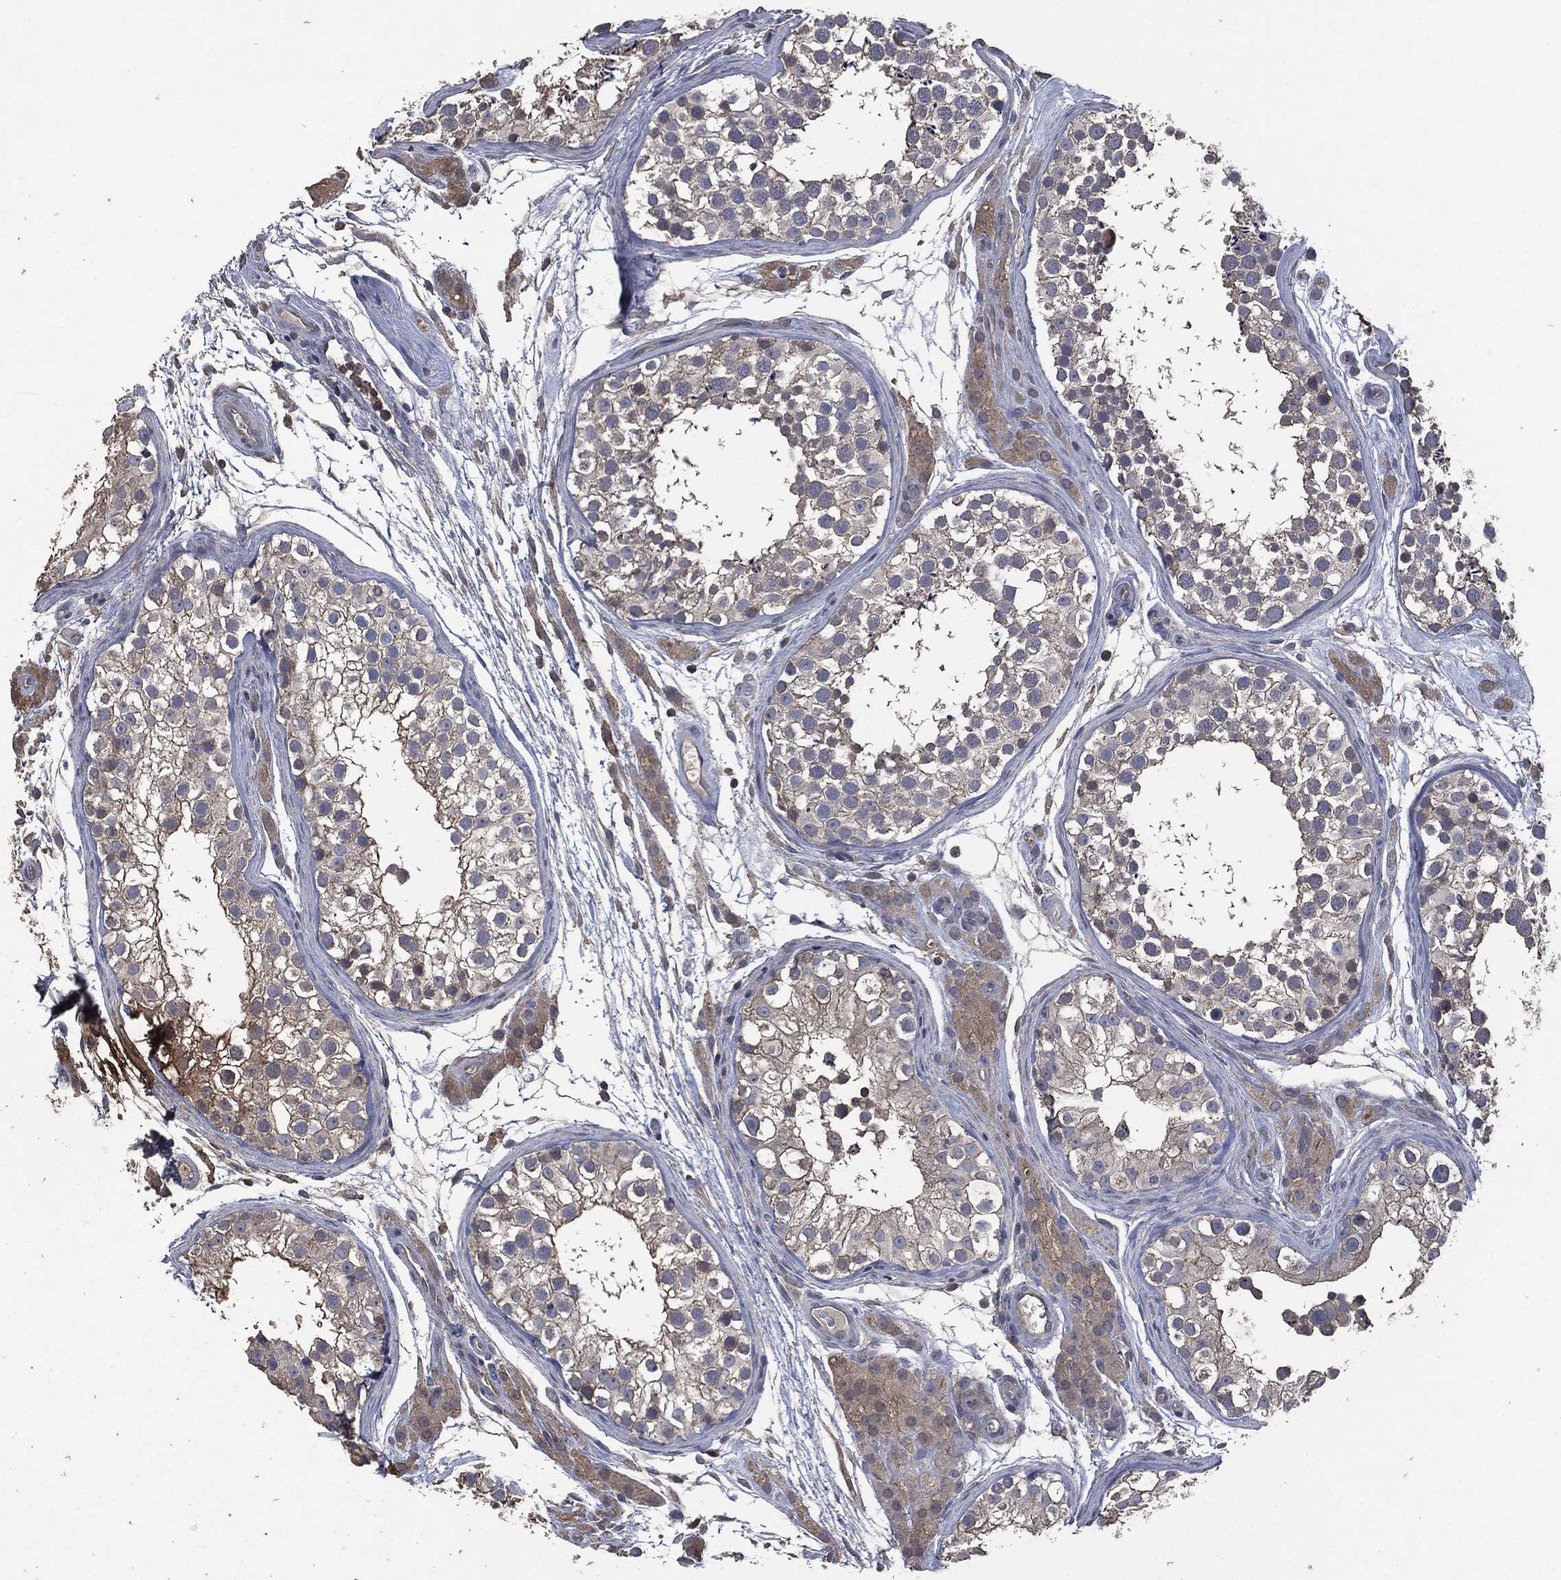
{"staining": {"intensity": "negative", "quantity": "none", "location": "none"}, "tissue": "testis", "cell_type": "Cells in seminiferous ducts", "image_type": "normal", "snomed": [{"axis": "morphology", "description": "Normal tissue, NOS"}, {"axis": "topography", "description": "Testis"}], "caption": "A high-resolution micrograph shows immunohistochemistry (IHC) staining of benign testis, which demonstrates no significant staining in cells in seminiferous ducts.", "gene": "MSLN", "patient": {"sex": "male", "age": 31}}